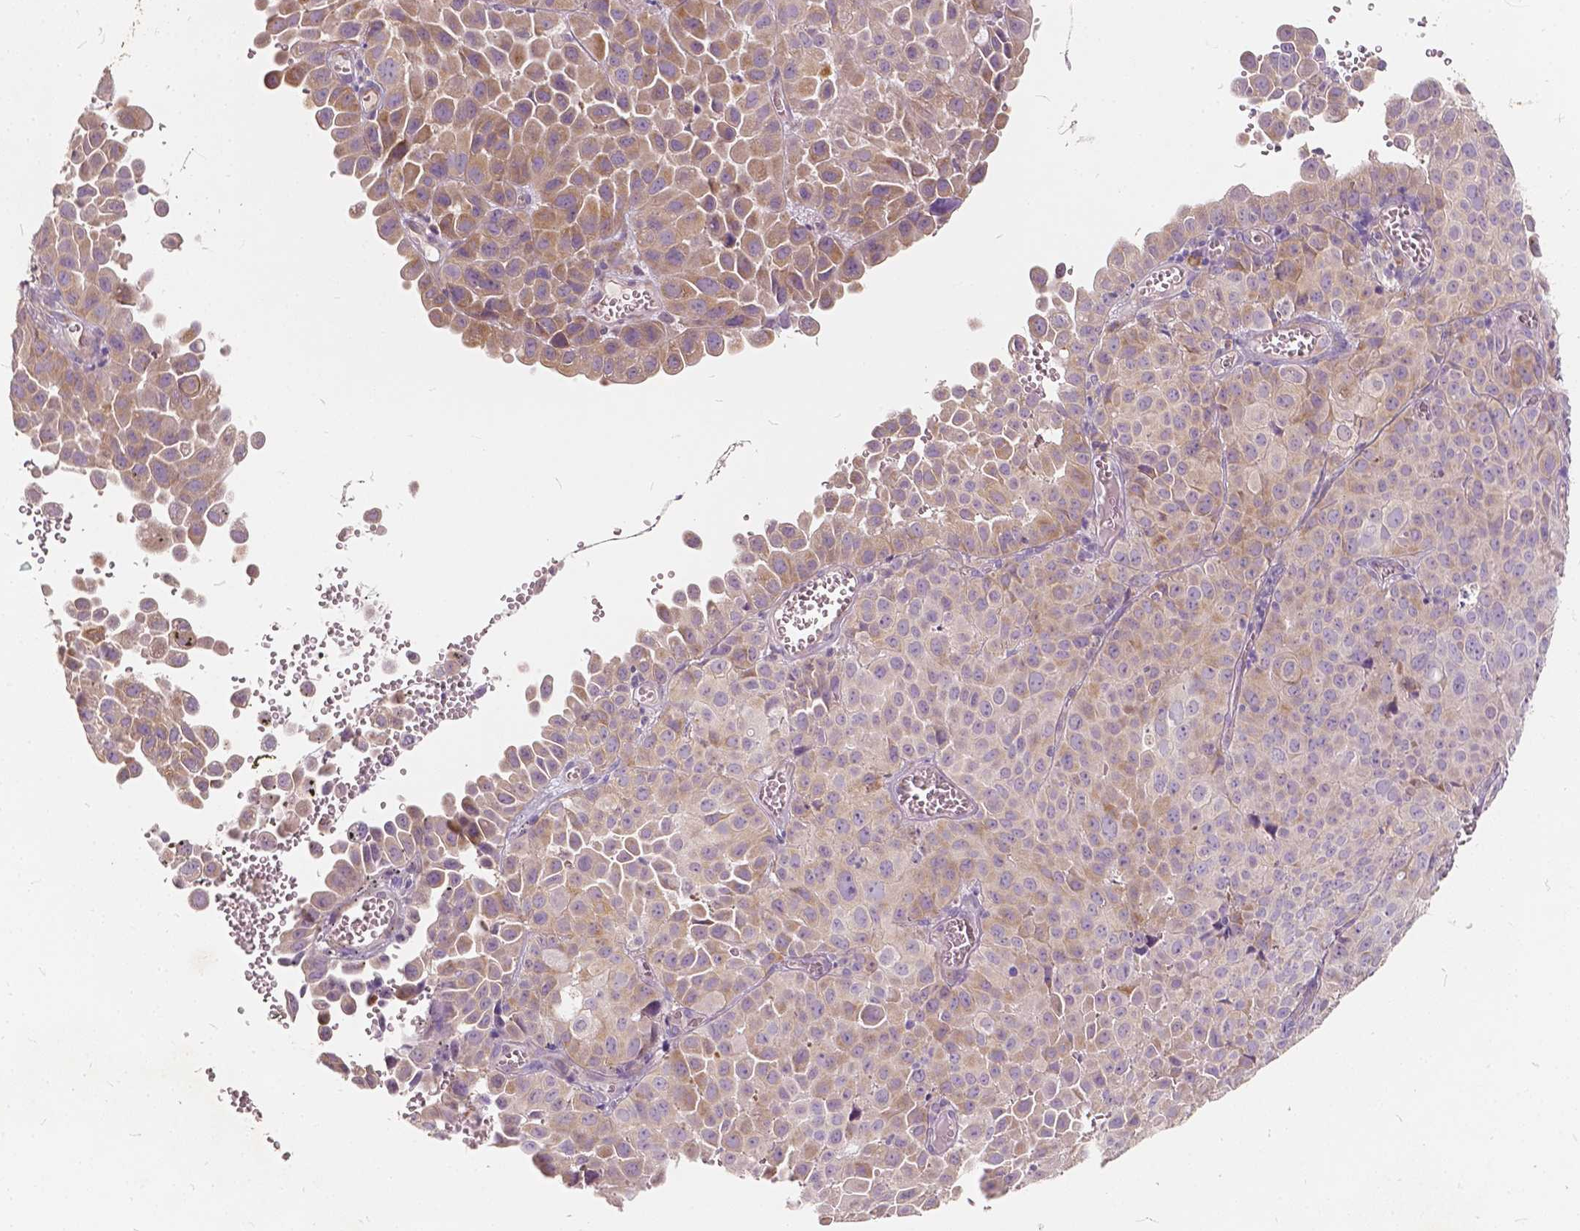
{"staining": {"intensity": "weak", "quantity": ">75%", "location": "cytoplasmic/membranous"}, "tissue": "cervical cancer", "cell_type": "Tumor cells", "image_type": "cancer", "snomed": [{"axis": "morphology", "description": "Squamous cell carcinoma, NOS"}, {"axis": "topography", "description": "Cervix"}], "caption": "This photomicrograph reveals IHC staining of cervical cancer (squamous cell carcinoma), with low weak cytoplasmic/membranous staining in about >75% of tumor cells.", "gene": "SLC7A8", "patient": {"sex": "female", "age": 55}}